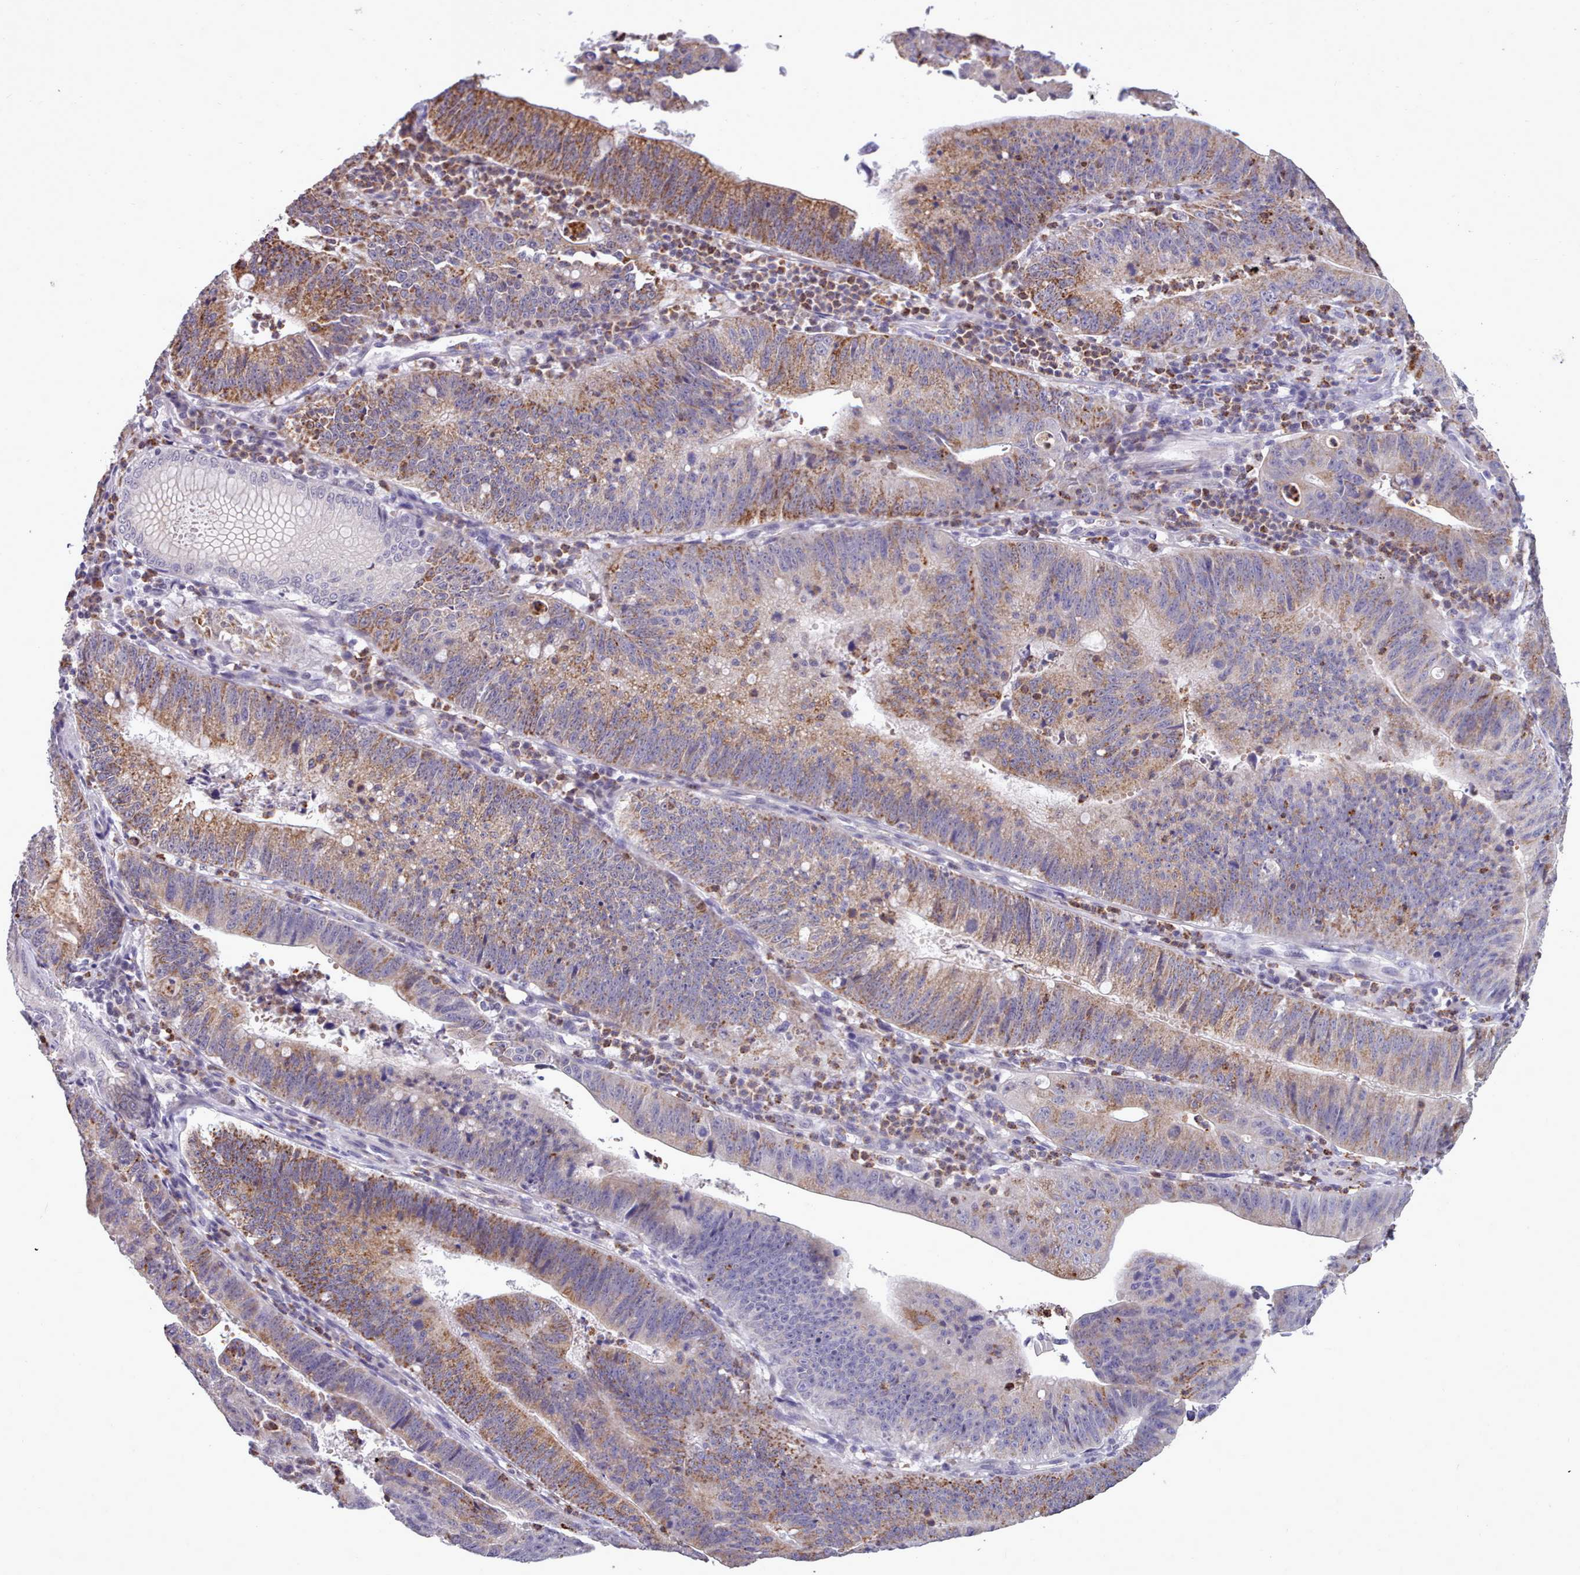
{"staining": {"intensity": "moderate", "quantity": ">75%", "location": "cytoplasmic/membranous"}, "tissue": "stomach cancer", "cell_type": "Tumor cells", "image_type": "cancer", "snomed": [{"axis": "morphology", "description": "Adenocarcinoma, NOS"}, {"axis": "topography", "description": "Stomach"}], "caption": "IHC photomicrograph of neoplastic tissue: human adenocarcinoma (stomach) stained using IHC shows medium levels of moderate protein expression localized specifically in the cytoplasmic/membranous of tumor cells, appearing as a cytoplasmic/membranous brown color.", "gene": "KCTD16", "patient": {"sex": "male", "age": 59}}